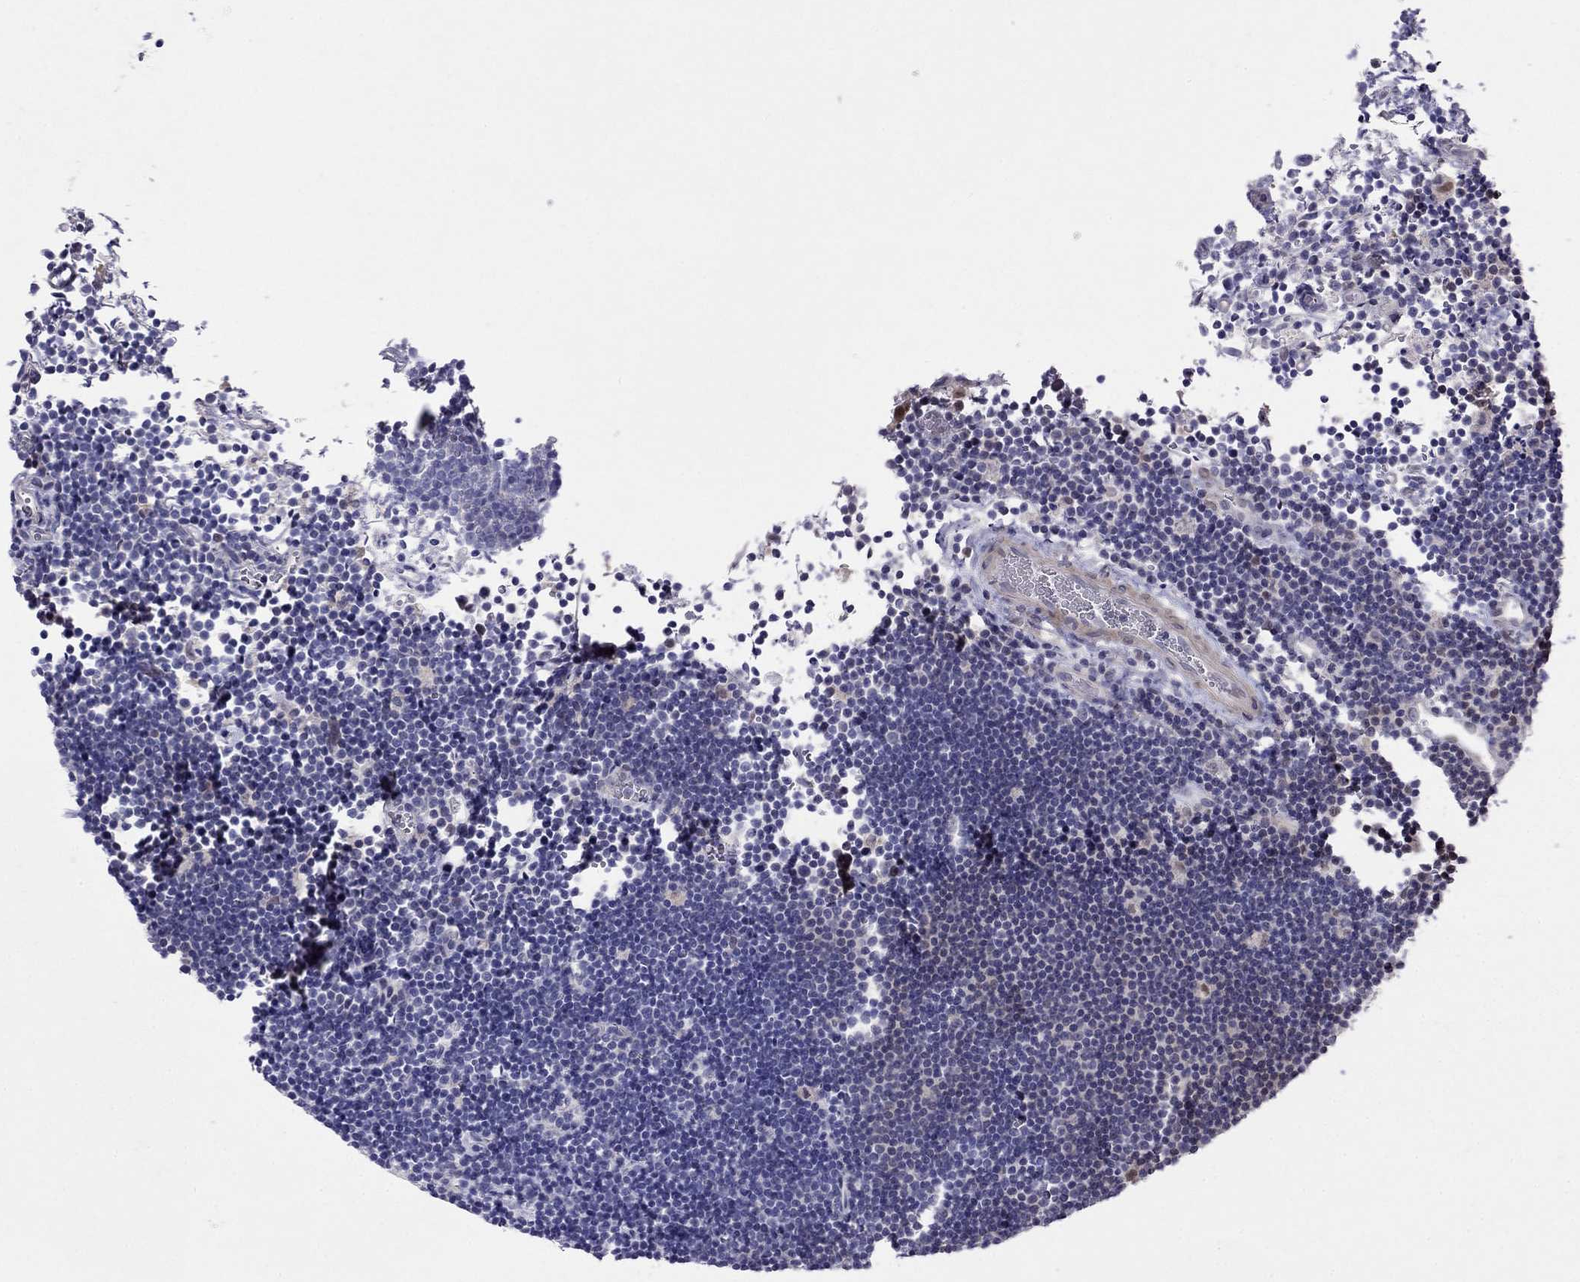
{"staining": {"intensity": "negative", "quantity": "none", "location": "none"}, "tissue": "lymphoma", "cell_type": "Tumor cells", "image_type": "cancer", "snomed": [{"axis": "morphology", "description": "Malignant lymphoma, non-Hodgkin's type, Low grade"}, {"axis": "topography", "description": "Brain"}], "caption": "An image of lymphoma stained for a protein displays no brown staining in tumor cells. Brightfield microscopy of immunohistochemistry (IHC) stained with DAB (3,3'-diaminobenzidine) (brown) and hematoxylin (blue), captured at high magnification.", "gene": "LRRC39", "patient": {"sex": "female", "age": 66}}